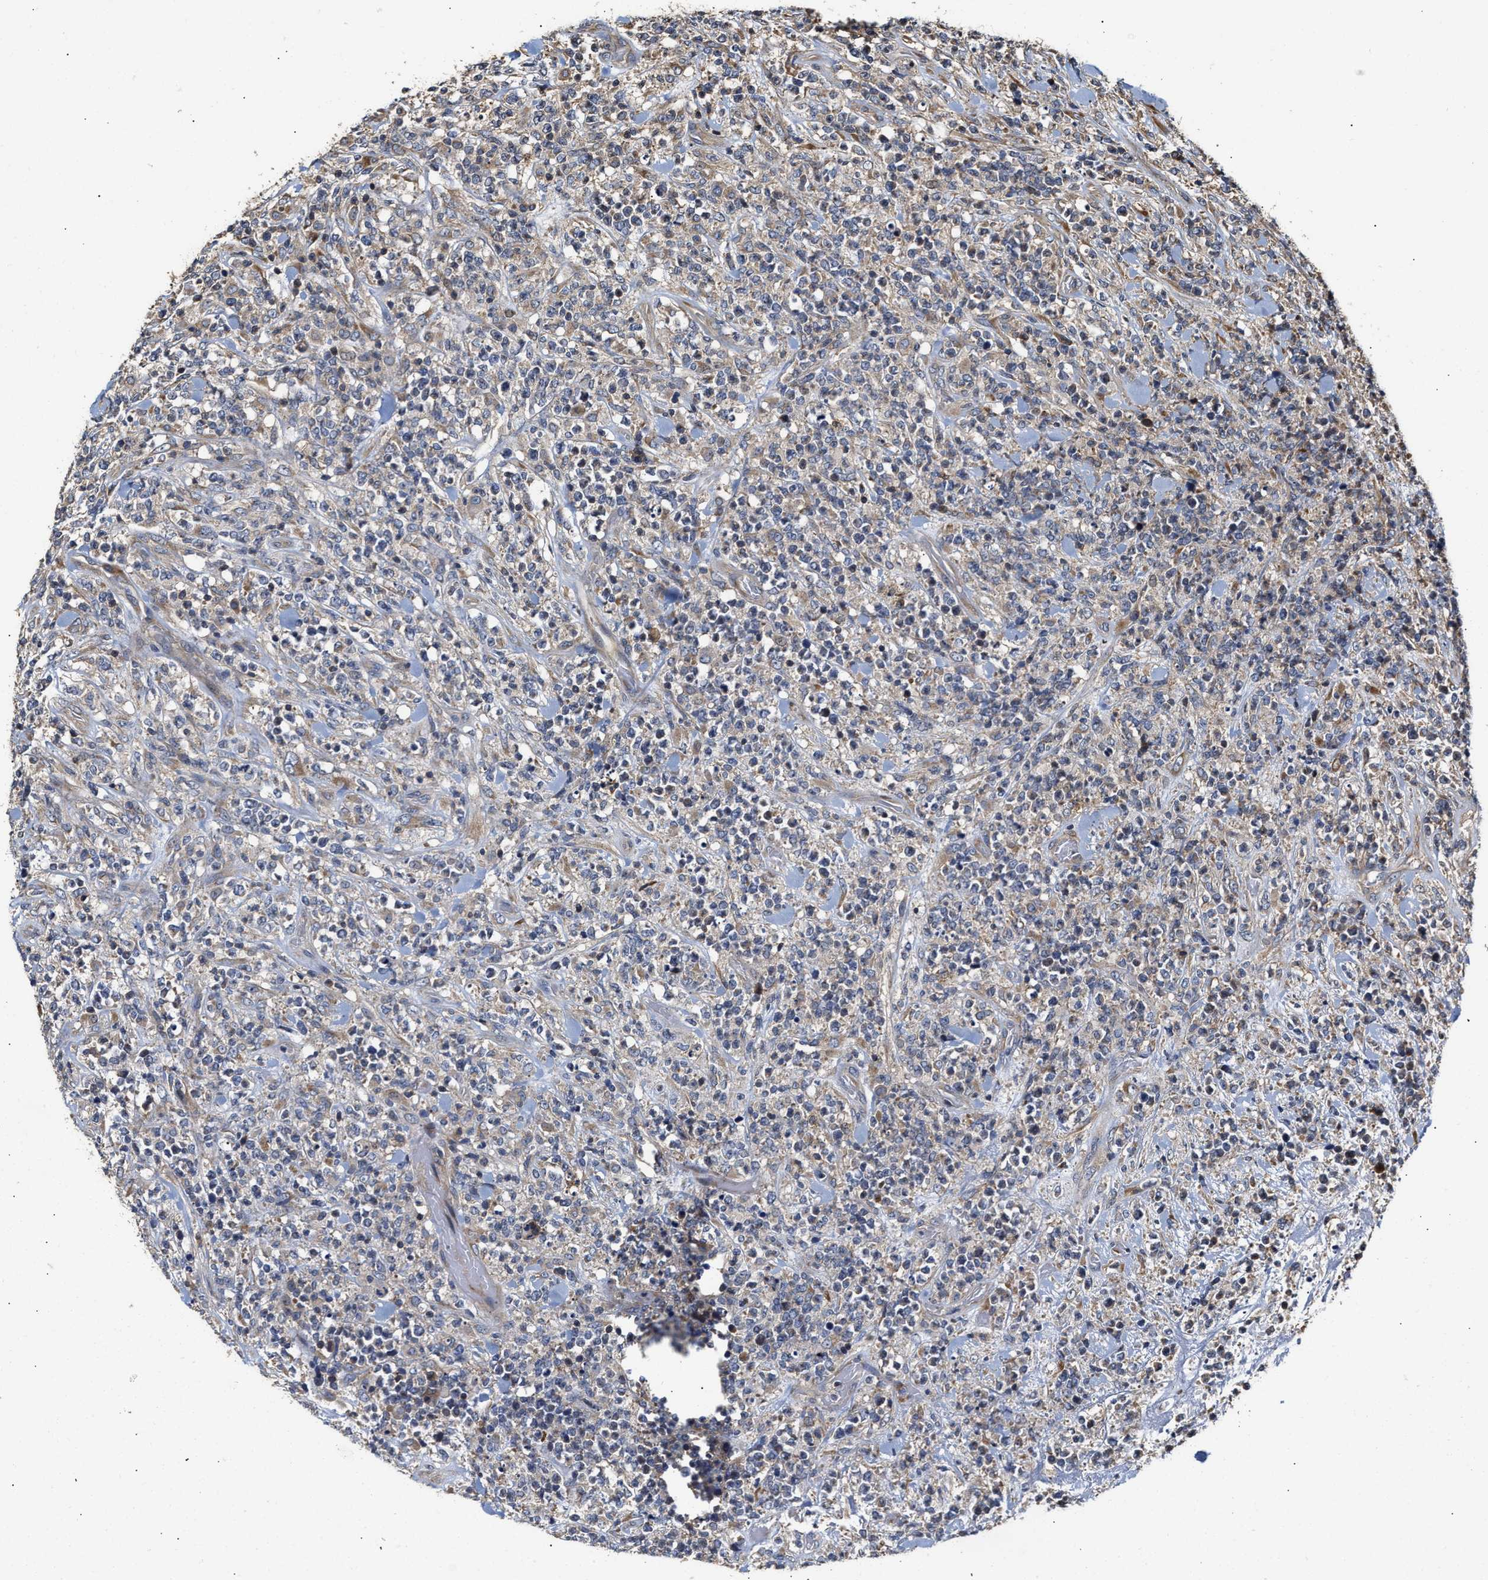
{"staining": {"intensity": "weak", "quantity": "<25%", "location": "cytoplasmic/membranous"}, "tissue": "lymphoma", "cell_type": "Tumor cells", "image_type": "cancer", "snomed": [{"axis": "morphology", "description": "Malignant lymphoma, non-Hodgkin's type, High grade"}, {"axis": "topography", "description": "Soft tissue"}], "caption": "IHC photomicrograph of high-grade malignant lymphoma, non-Hodgkin's type stained for a protein (brown), which demonstrates no staining in tumor cells.", "gene": "CLIP2", "patient": {"sex": "male", "age": 18}}